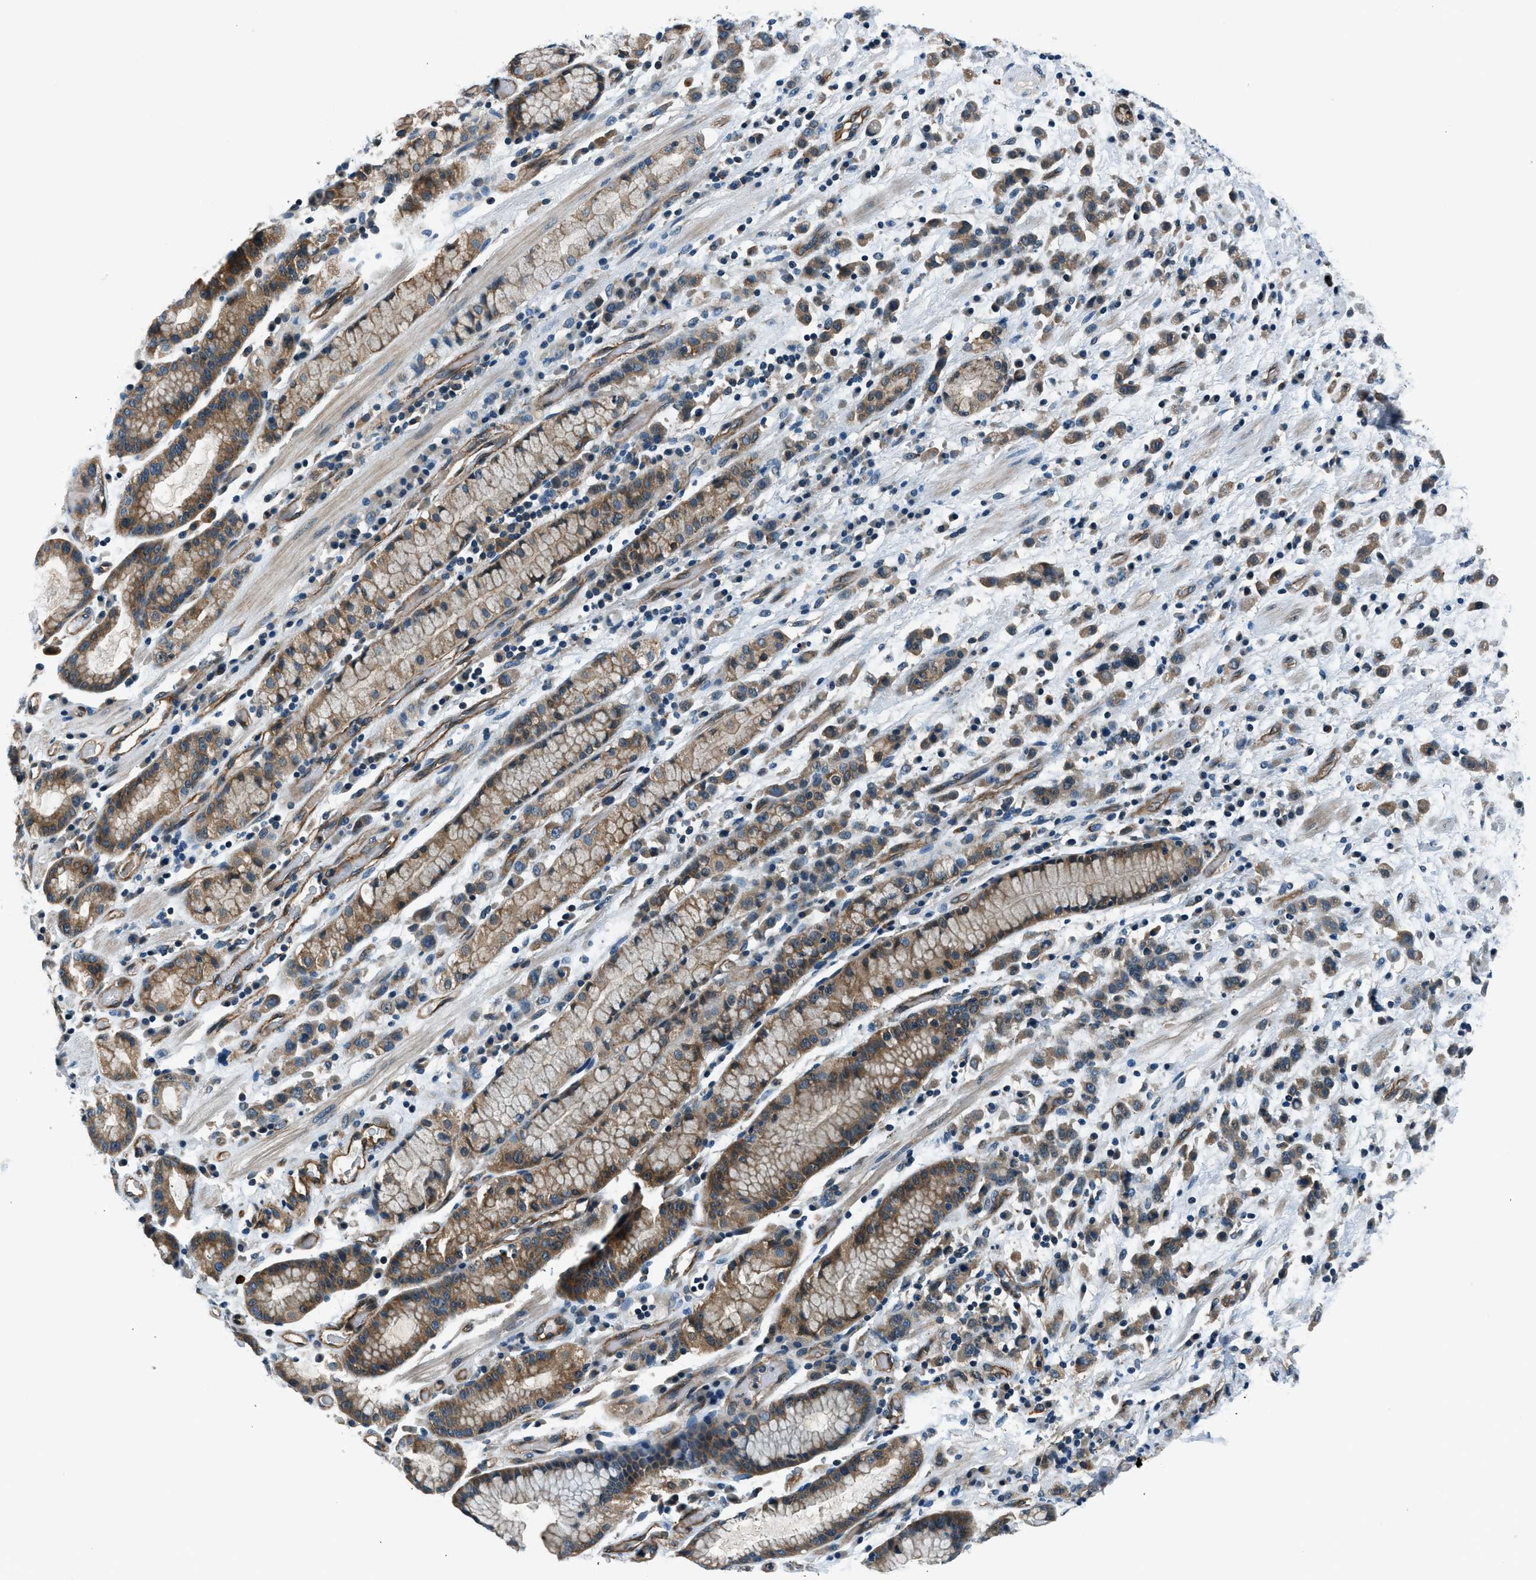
{"staining": {"intensity": "moderate", "quantity": ">75%", "location": "cytoplasmic/membranous"}, "tissue": "stomach cancer", "cell_type": "Tumor cells", "image_type": "cancer", "snomed": [{"axis": "morphology", "description": "Adenocarcinoma, NOS"}, {"axis": "topography", "description": "Stomach, lower"}], "caption": "Stomach cancer stained for a protein exhibits moderate cytoplasmic/membranous positivity in tumor cells.", "gene": "SLC19A2", "patient": {"sex": "male", "age": 88}}